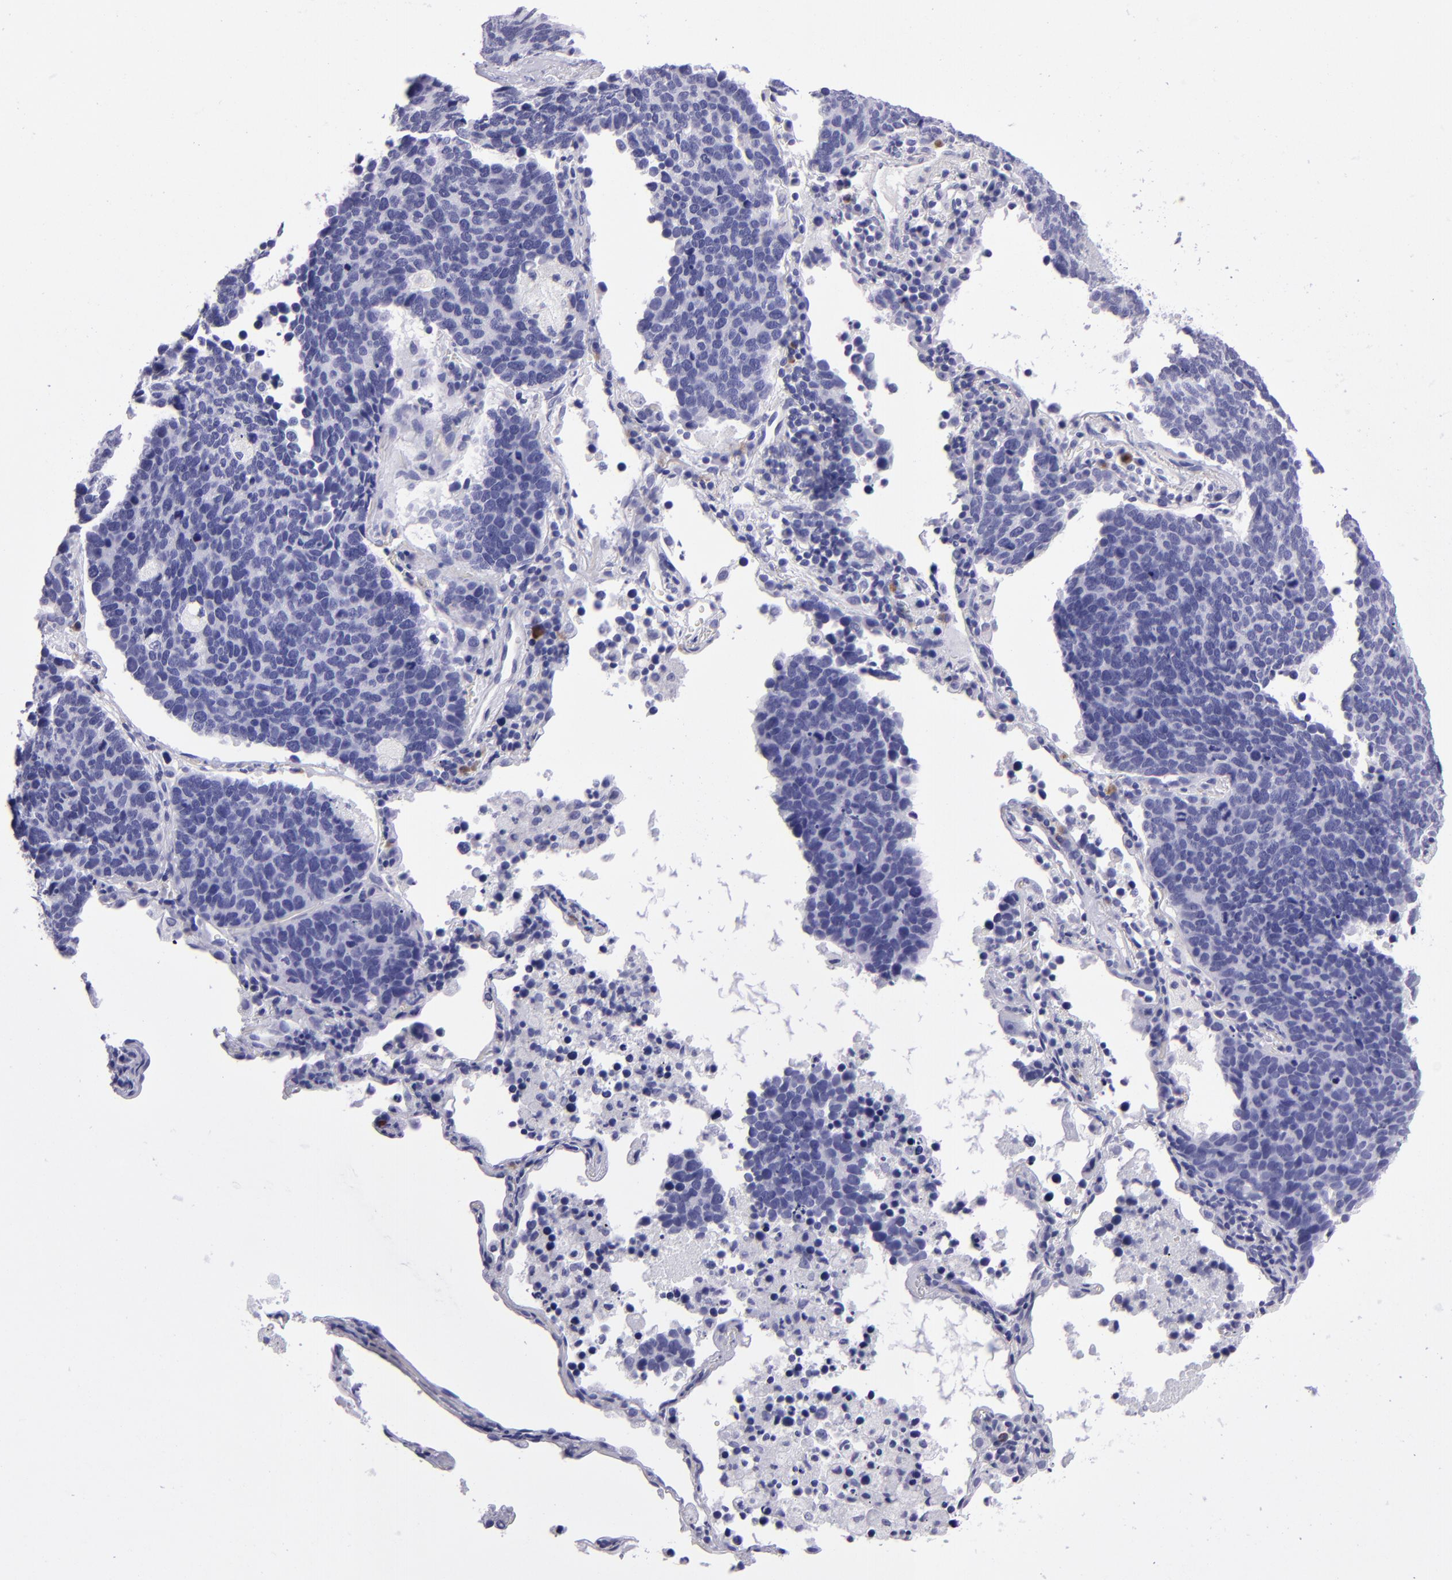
{"staining": {"intensity": "negative", "quantity": "none", "location": "none"}, "tissue": "lung cancer", "cell_type": "Tumor cells", "image_type": "cancer", "snomed": [{"axis": "morphology", "description": "Neoplasm, malignant, NOS"}, {"axis": "topography", "description": "Lung"}], "caption": "There is no significant expression in tumor cells of lung cancer (neoplasm (malignant)).", "gene": "TYRP1", "patient": {"sex": "female", "age": 75}}